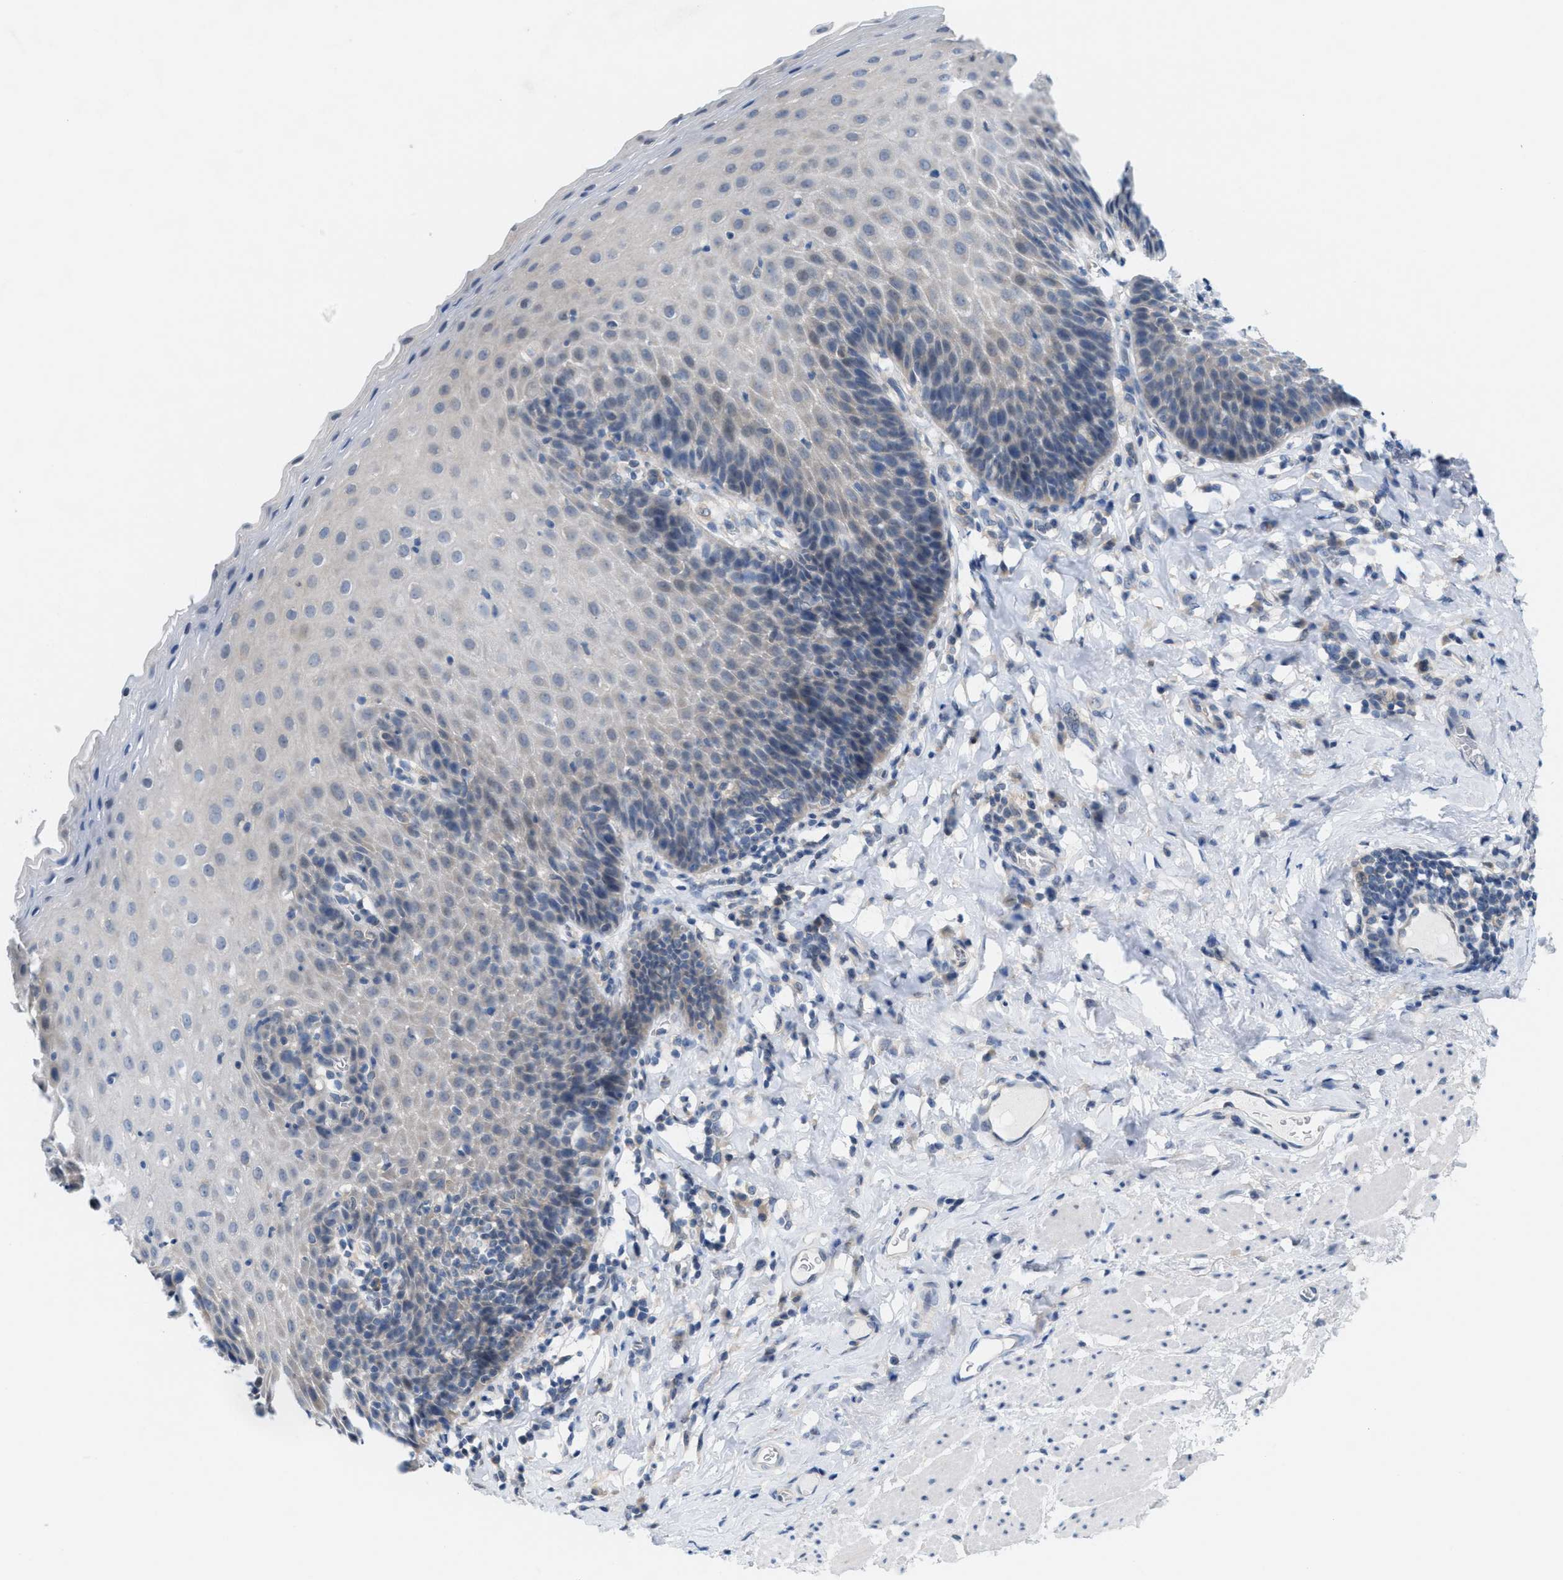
{"staining": {"intensity": "weak", "quantity": "<25%", "location": "cytoplasmic/membranous"}, "tissue": "esophagus", "cell_type": "Squamous epithelial cells", "image_type": "normal", "snomed": [{"axis": "morphology", "description": "Normal tissue, NOS"}, {"axis": "topography", "description": "Esophagus"}], "caption": "Immunohistochemical staining of normal human esophagus exhibits no significant expression in squamous epithelial cells. (DAB immunohistochemistry, high magnification).", "gene": "WIPI2", "patient": {"sex": "female", "age": 61}}